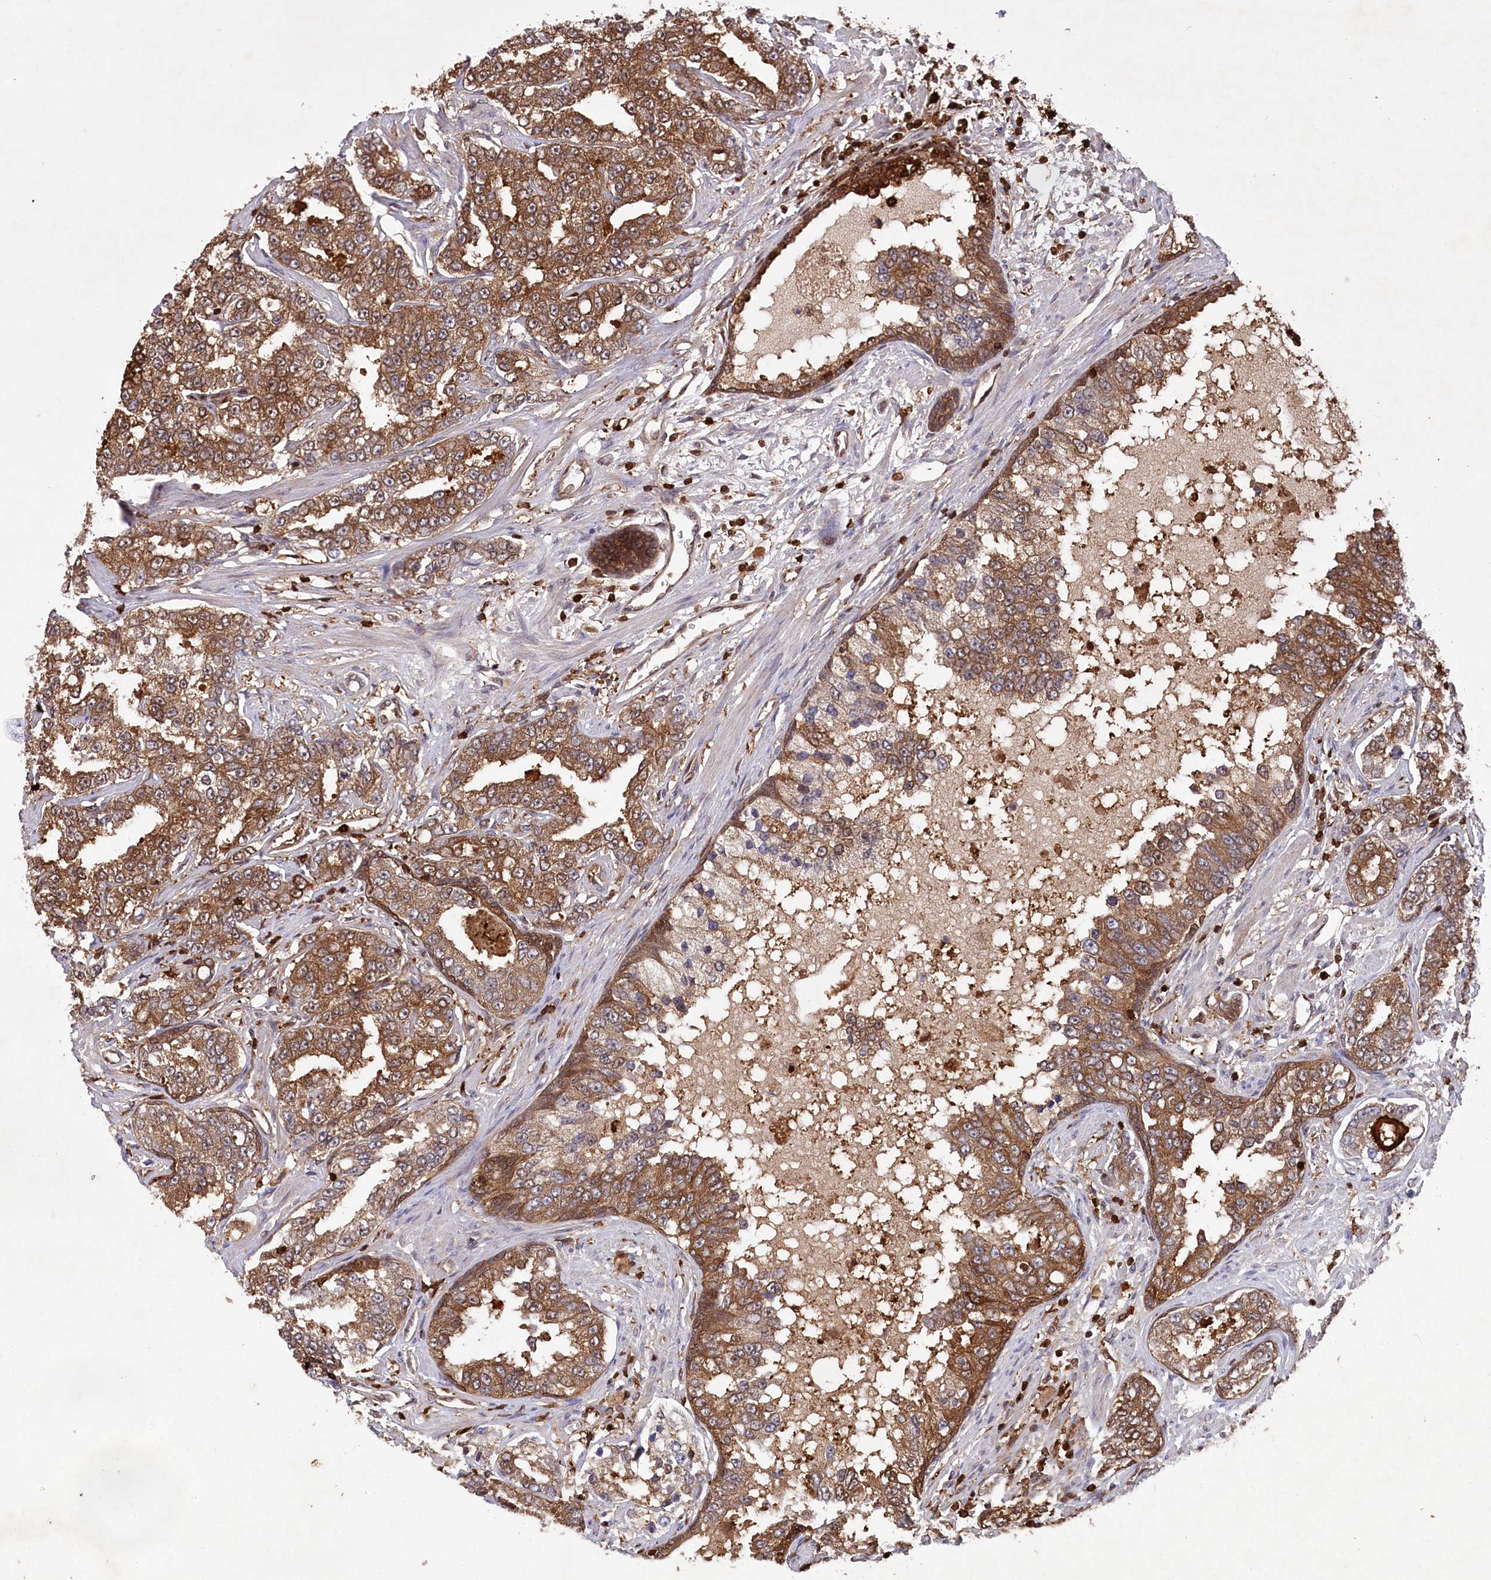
{"staining": {"intensity": "moderate", "quantity": ">75%", "location": "cytoplasmic/membranous"}, "tissue": "prostate cancer", "cell_type": "Tumor cells", "image_type": "cancer", "snomed": [{"axis": "morphology", "description": "Normal tissue, NOS"}, {"axis": "morphology", "description": "Adenocarcinoma, High grade"}, {"axis": "topography", "description": "Prostate"}], "caption": "Tumor cells show medium levels of moderate cytoplasmic/membranous staining in approximately >75% of cells in prostate cancer. (Brightfield microscopy of DAB IHC at high magnification).", "gene": "LSG1", "patient": {"sex": "male", "age": 83}}